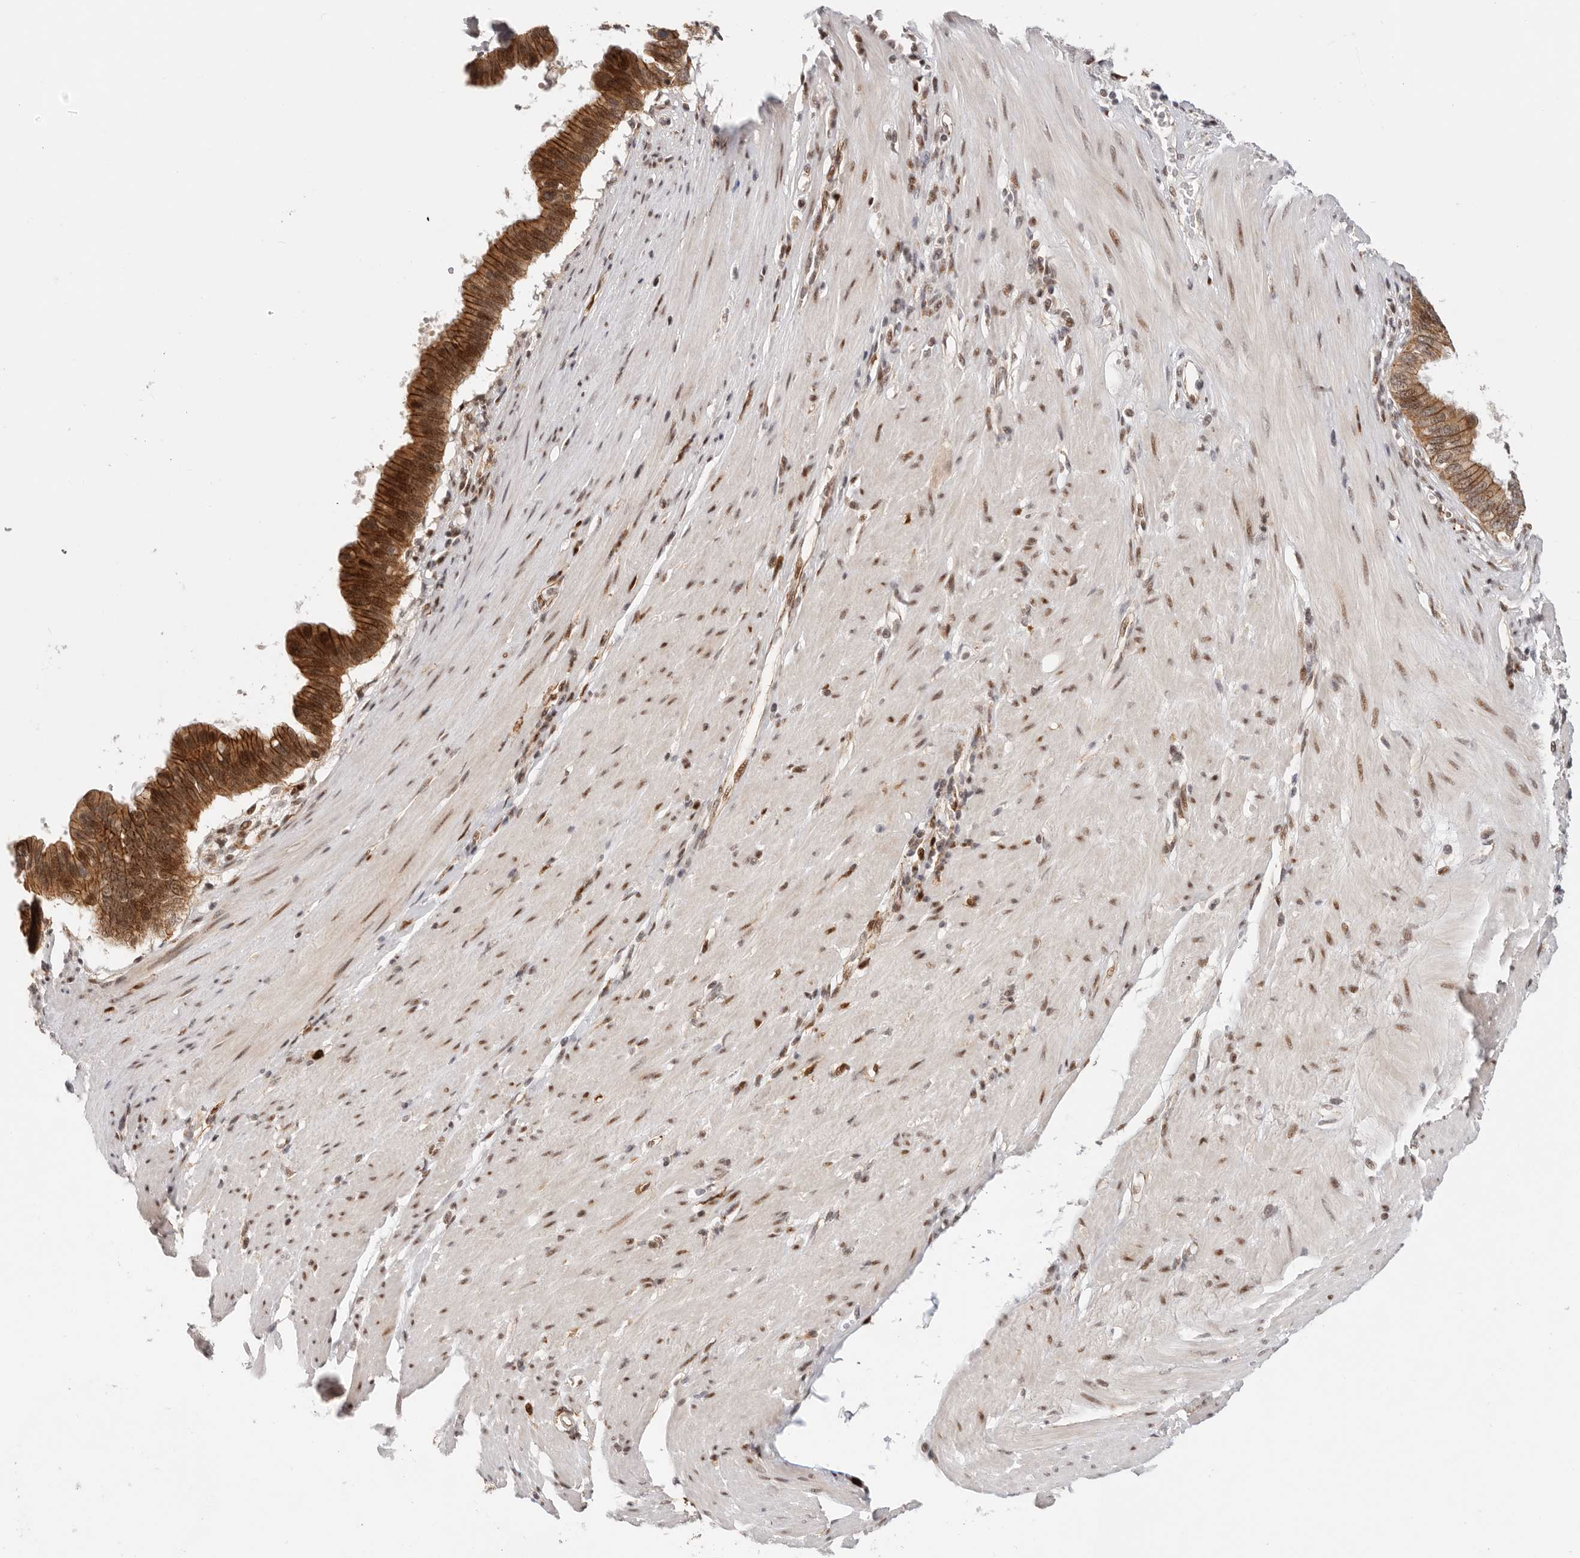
{"staining": {"intensity": "strong", "quantity": ">75%", "location": "cytoplasmic/membranous,nuclear"}, "tissue": "pancreatic cancer", "cell_type": "Tumor cells", "image_type": "cancer", "snomed": [{"axis": "morphology", "description": "Adenocarcinoma, NOS"}, {"axis": "topography", "description": "Pancreas"}], "caption": "Immunohistochemical staining of human adenocarcinoma (pancreatic) exhibits strong cytoplasmic/membranous and nuclear protein expression in approximately >75% of tumor cells. (IHC, brightfield microscopy, high magnification).", "gene": "AFDN", "patient": {"sex": "female", "age": 56}}